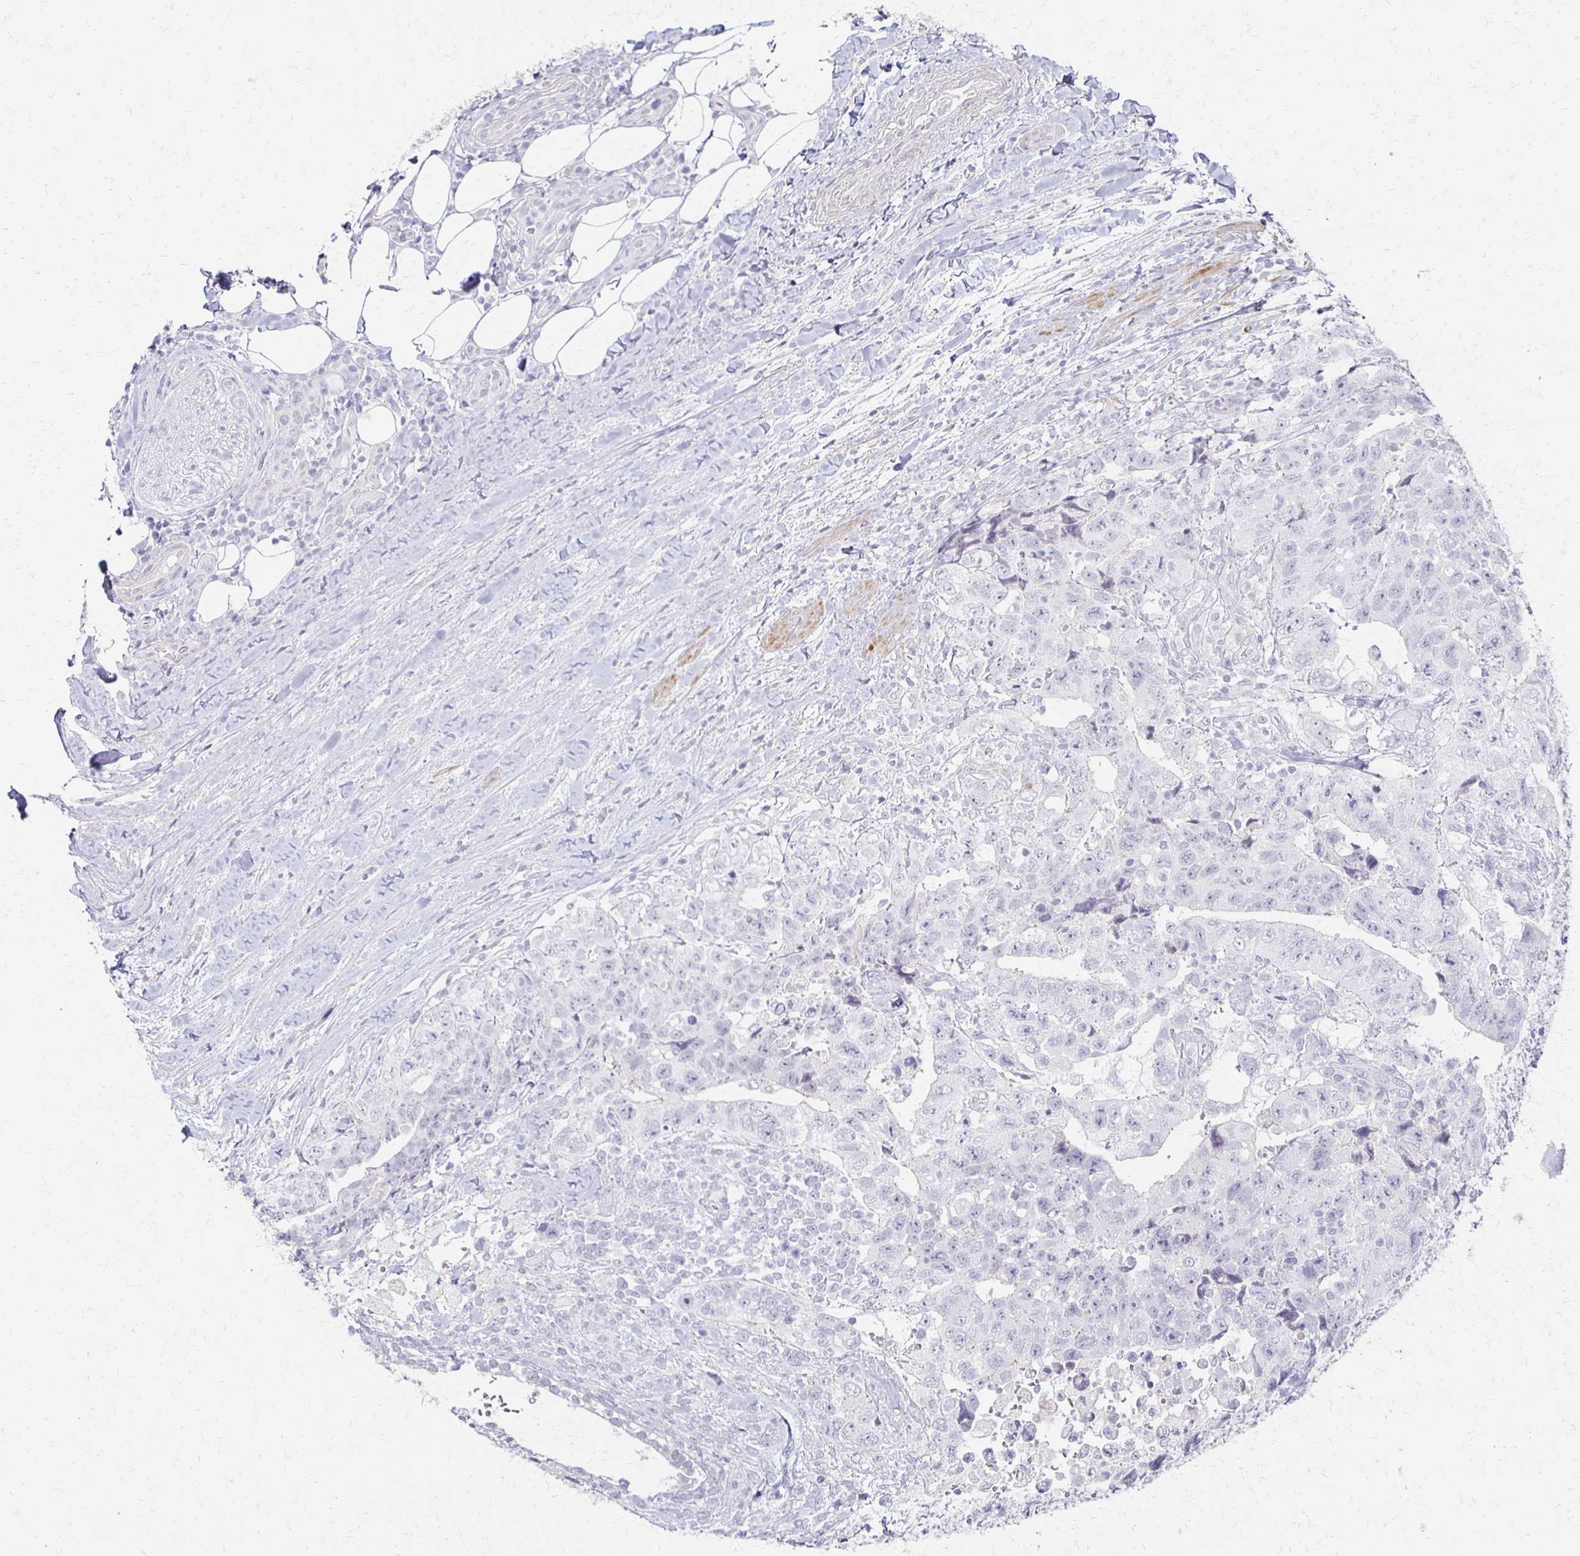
{"staining": {"intensity": "negative", "quantity": "none", "location": "none"}, "tissue": "testis cancer", "cell_type": "Tumor cells", "image_type": "cancer", "snomed": [{"axis": "morphology", "description": "Carcinoma, Embryonal, NOS"}, {"axis": "topography", "description": "Testis"}], "caption": "Tumor cells show no significant protein staining in testis cancer (embryonal carcinoma).", "gene": "FOXO4", "patient": {"sex": "male", "age": 24}}